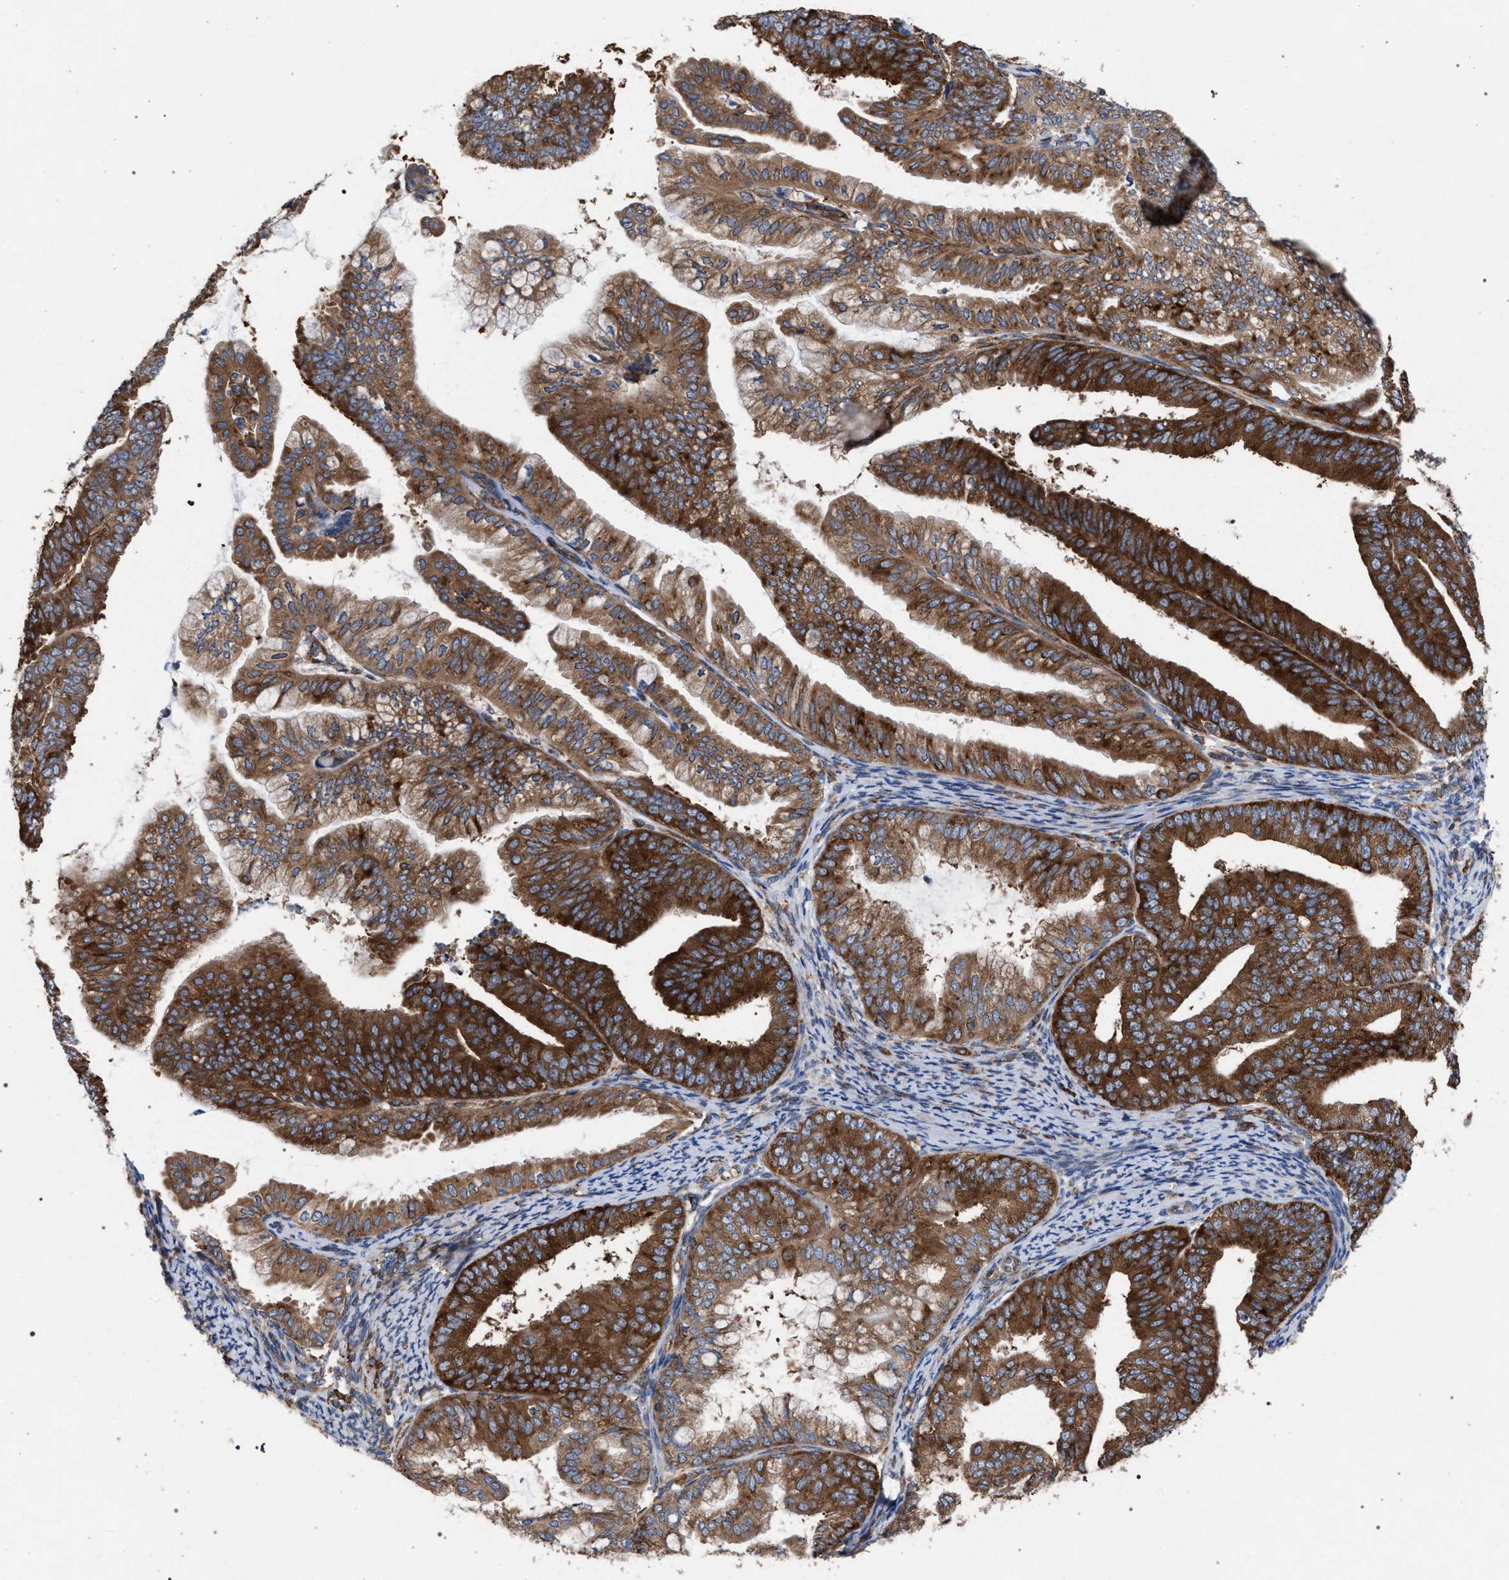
{"staining": {"intensity": "strong", "quantity": ">75%", "location": "cytoplasmic/membranous"}, "tissue": "endometrial cancer", "cell_type": "Tumor cells", "image_type": "cancer", "snomed": [{"axis": "morphology", "description": "Adenocarcinoma, NOS"}, {"axis": "topography", "description": "Endometrium"}], "caption": "IHC of human endometrial adenocarcinoma shows high levels of strong cytoplasmic/membranous staining in about >75% of tumor cells.", "gene": "CDR2L", "patient": {"sex": "female", "age": 63}}